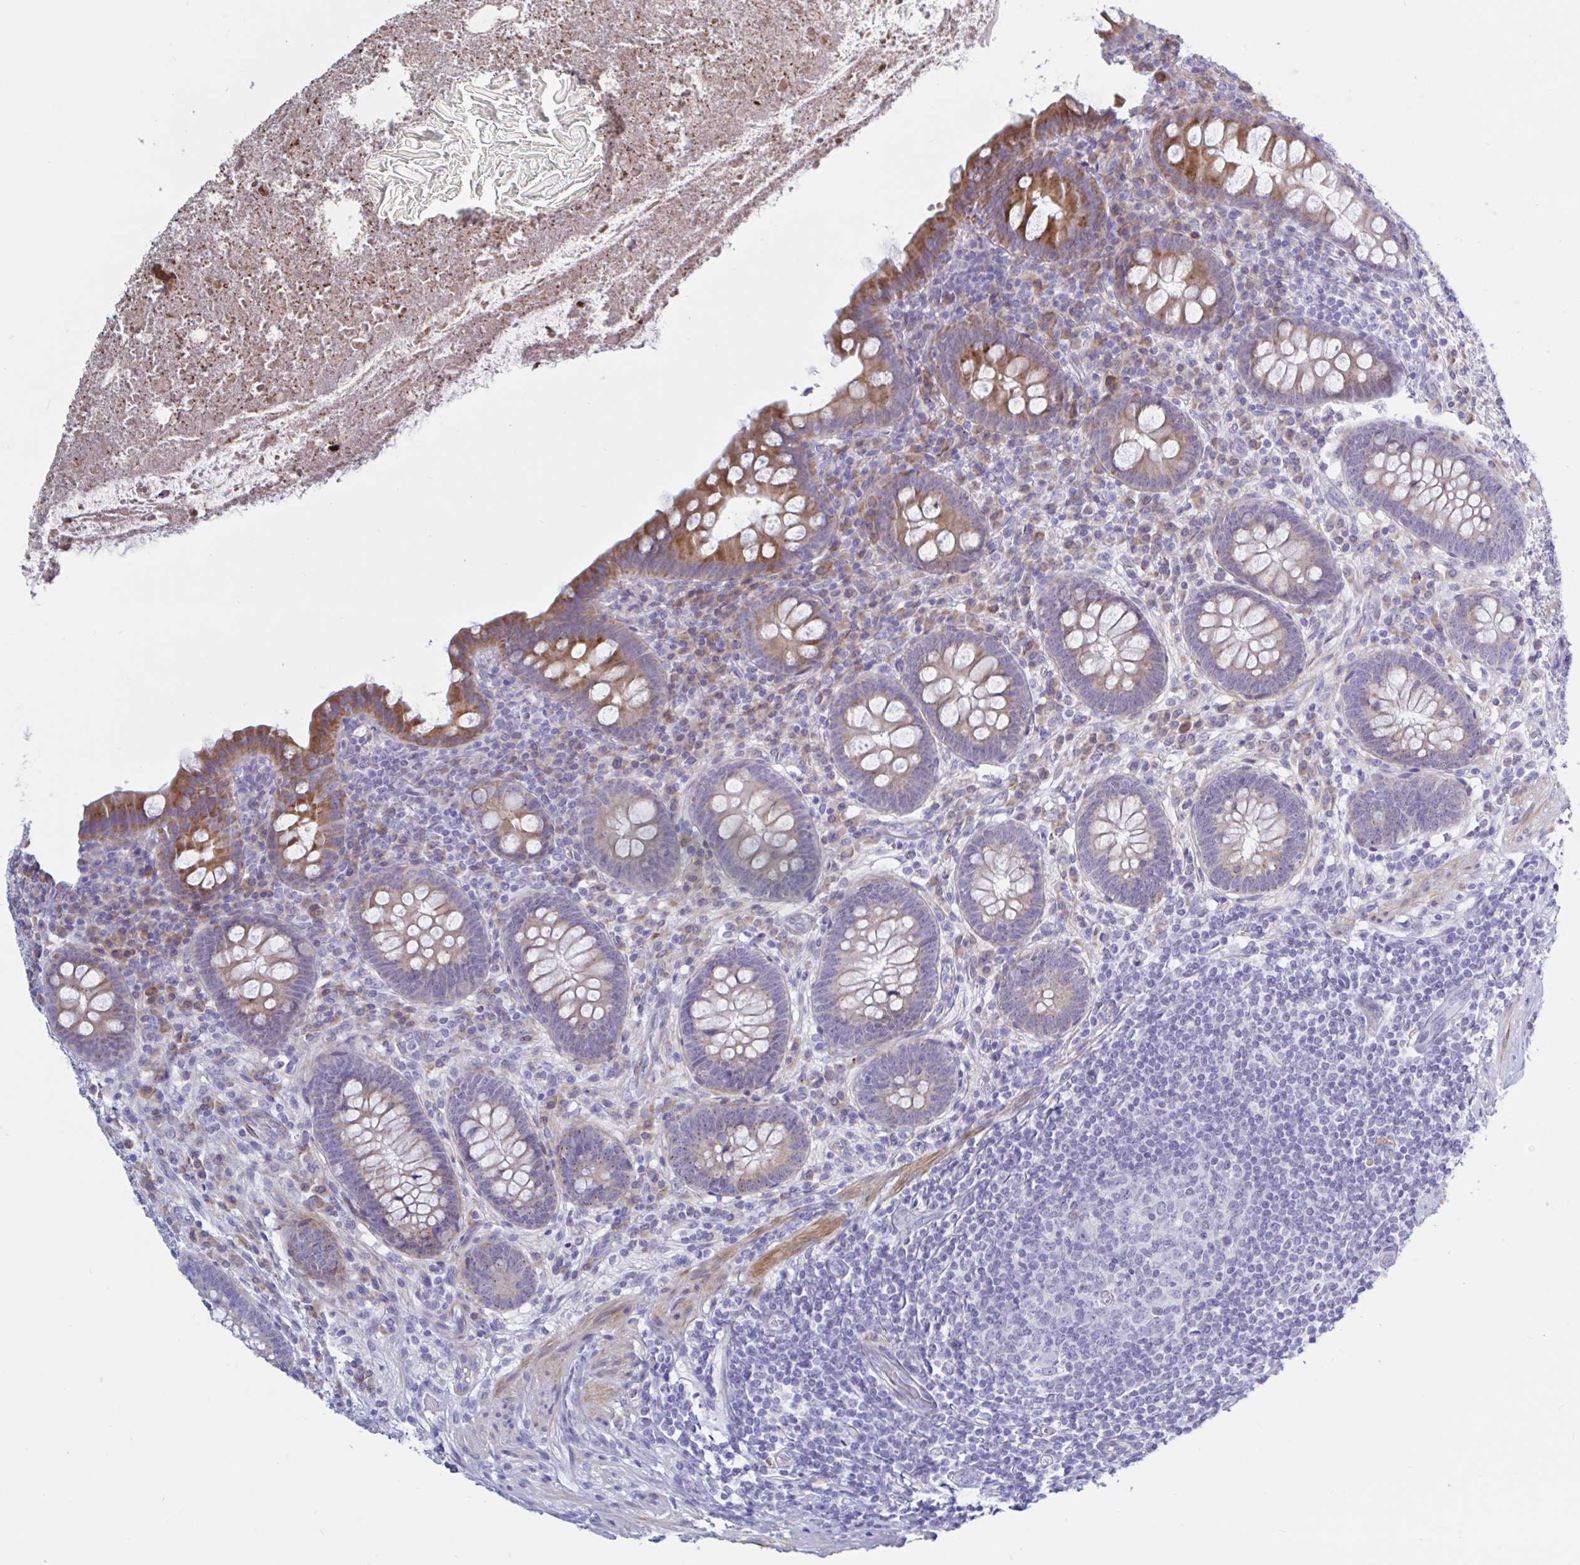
{"staining": {"intensity": "moderate", "quantity": "<25%", "location": "cytoplasmic/membranous"}, "tissue": "appendix", "cell_type": "Glandular cells", "image_type": "normal", "snomed": [{"axis": "morphology", "description": "Normal tissue, NOS"}, {"axis": "topography", "description": "Appendix"}], "caption": "Brown immunohistochemical staining in unremarkable appendix reveals moderate cytoplasmic/membranous positivity in about <25% of glandular cells.", "gene": "ENSG00000271254", "patient": {"sex": "male", "age": 71}}